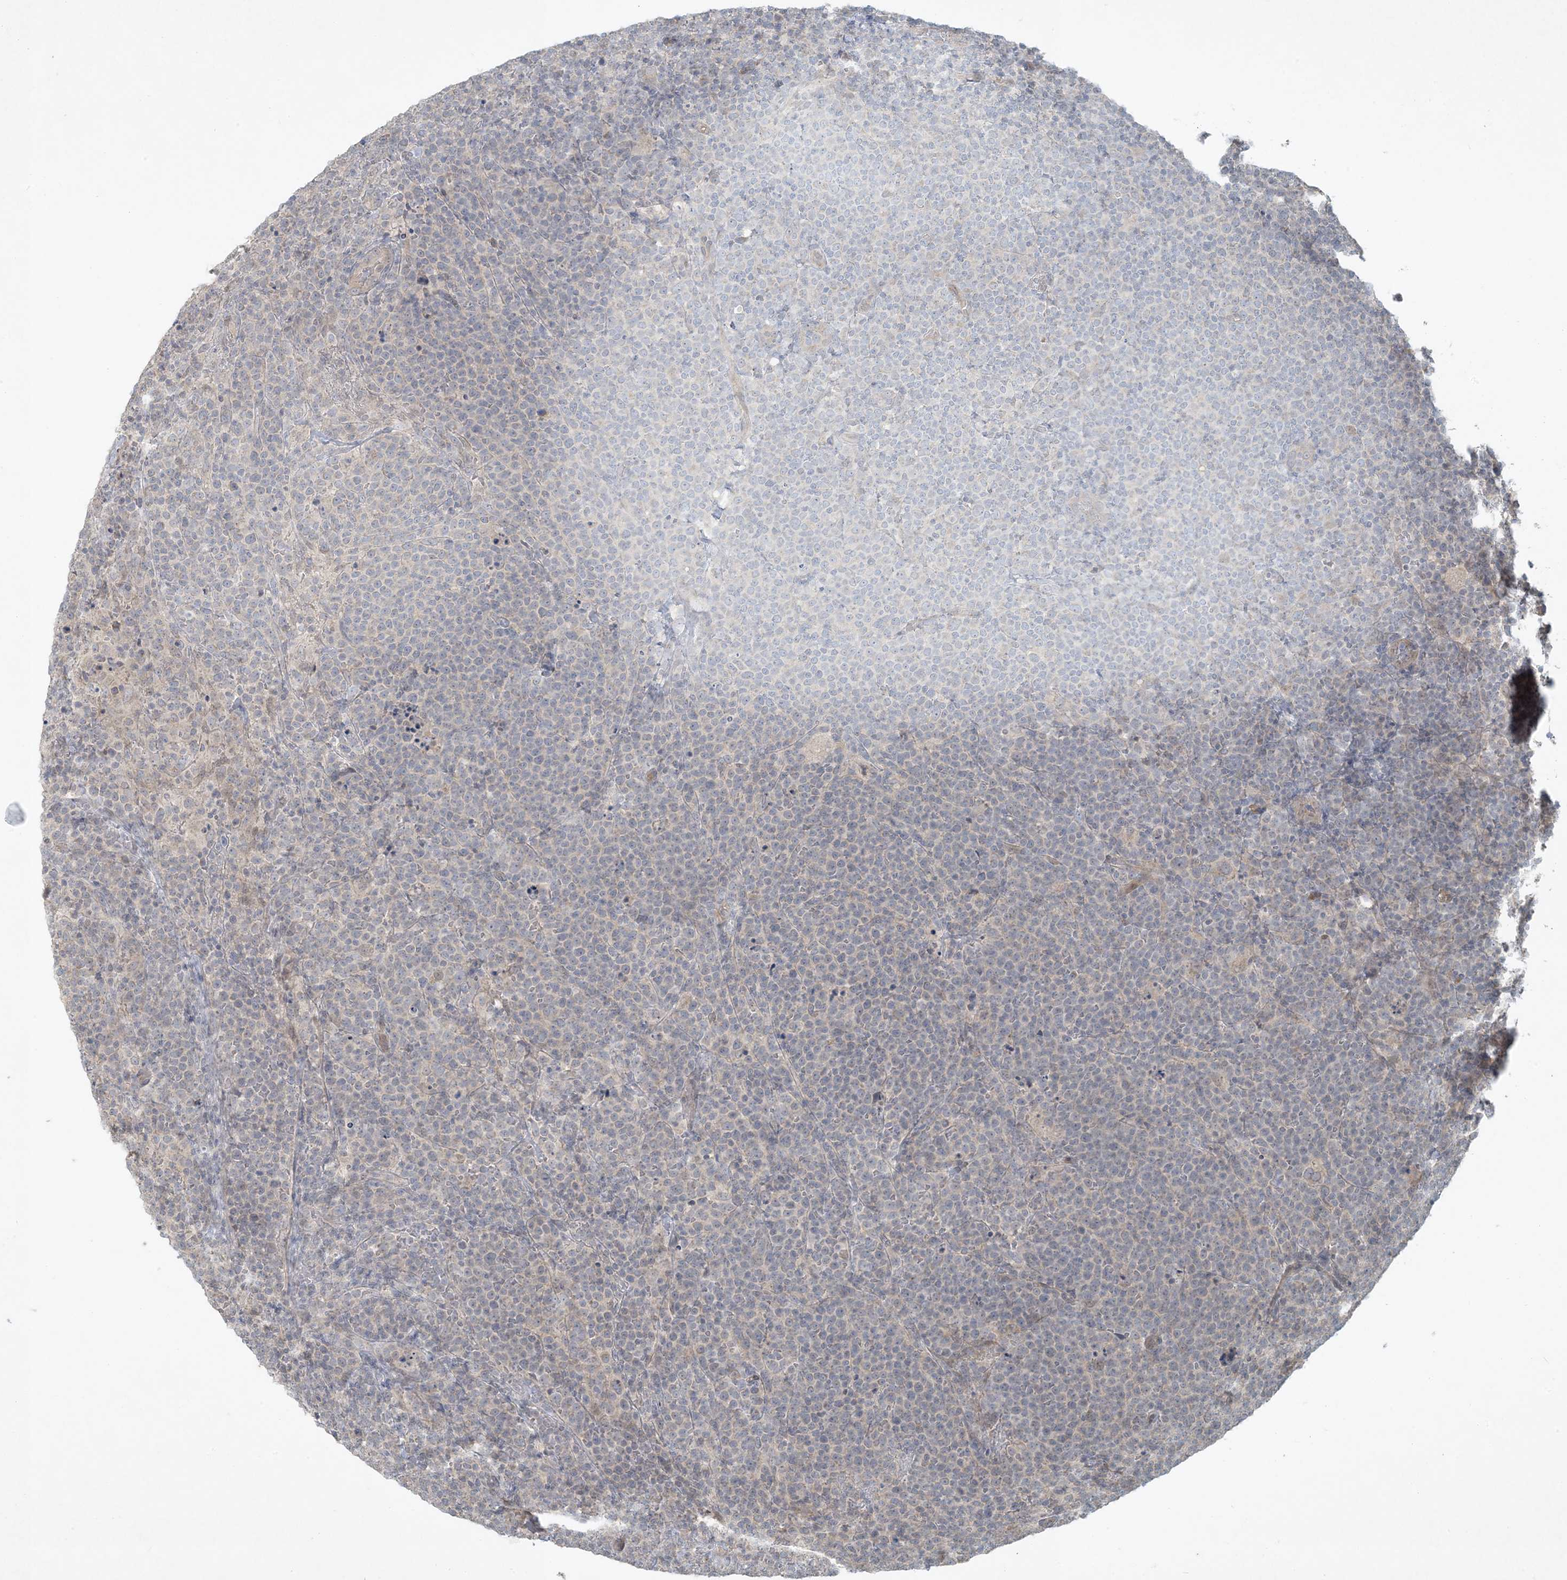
{"staining": {"intensity": "negative", "quantity": "none", "location": "none"}, "tissue": "lymphoma", "cell_type": "Tumor cells", "image_type": "cancer", "snomed": [{"axis": "morphology", "description": "Malignant lymphoma, non-Hodgkin's type, High grade"}, {"axis": "topography", "description": "Lymph node"}], "caption": "This is an immunohistochemistry (IHC) photomicrograph of human lymphoma. There is no staining in tumor cells.", "gene": "BCORL1", "patient": {"sex": "male", "age": 61}}